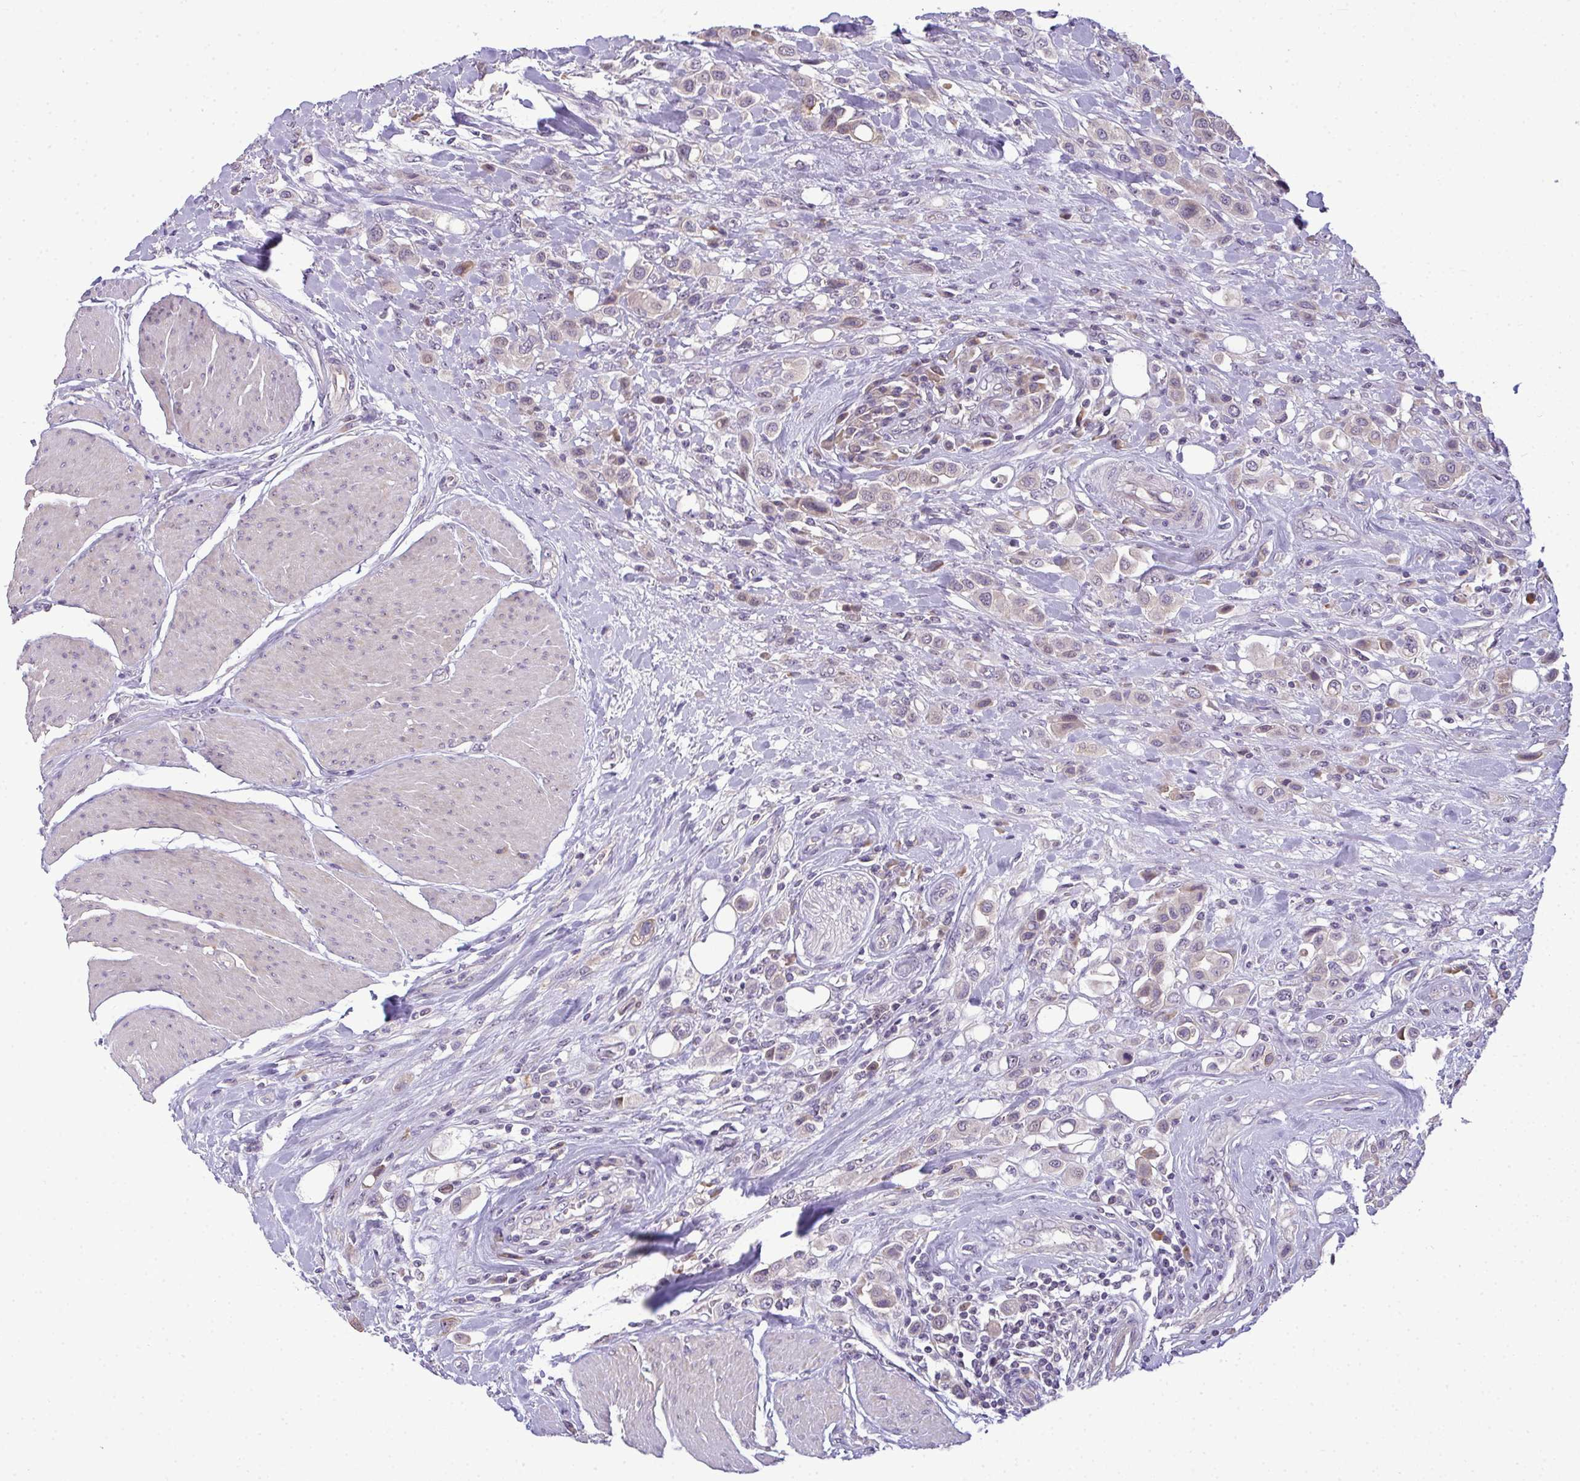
{"staining": {"intensity": "weak", "quantity": "<25%", "location": "cytoplasmic/membranous,nuclear"}, "tissue": "urothelial cancer", "cell_type": "Tumor cells", "image_type": "cancer", "snomed": [{"axis": "morphology", "description": "Urothelial carcinoma, High grade"}, {"axis": "topography", "description": "Urinary bladder"}], "caption": "Protein analysis of urothelial carcinoma (high-grade) exhibits no significant expression in tumor cells.", "gene": "NT5C1A", "patient": {"sex": "male", "age": 50}}